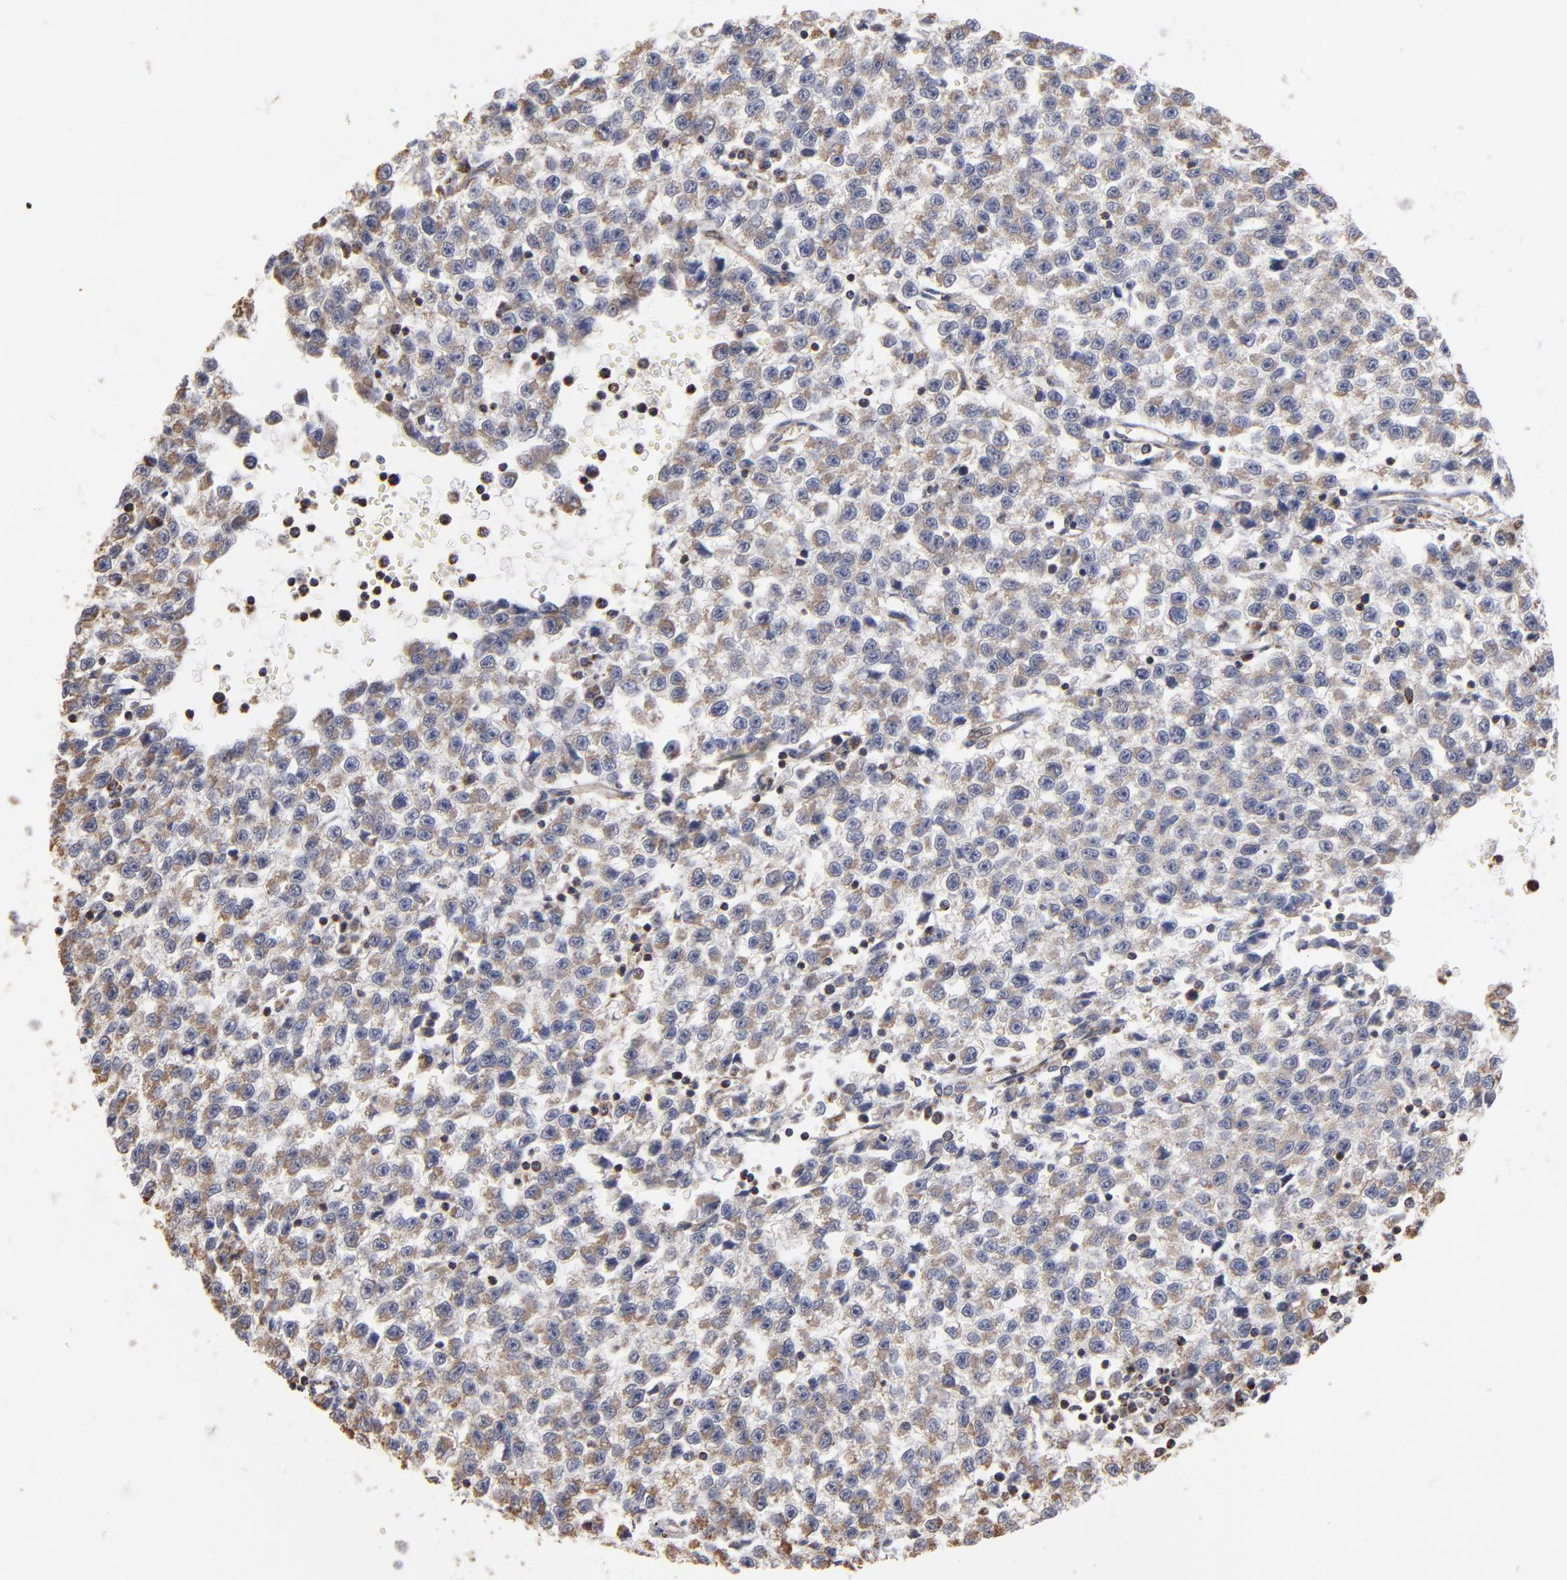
{"staining": {"intensity": "weak", "quantity": ">75%", "location": "cytoplasmic/membranous"}, "tissue": "testis cancer", "cell_type": "Tumor cells", "image_type": "cancer", "snomed": [{"axis": "morphology", "description": "Seminoma, NOS"}, {"axis": "topography", "description": "Testis"}], "caption": "Weak cytoplasmic/membranous protein expression is present in about >75% of tumor cells in testis seminoma.", "gene": "MIPOL1", "patient": {"sex": "male", "age": 35}}